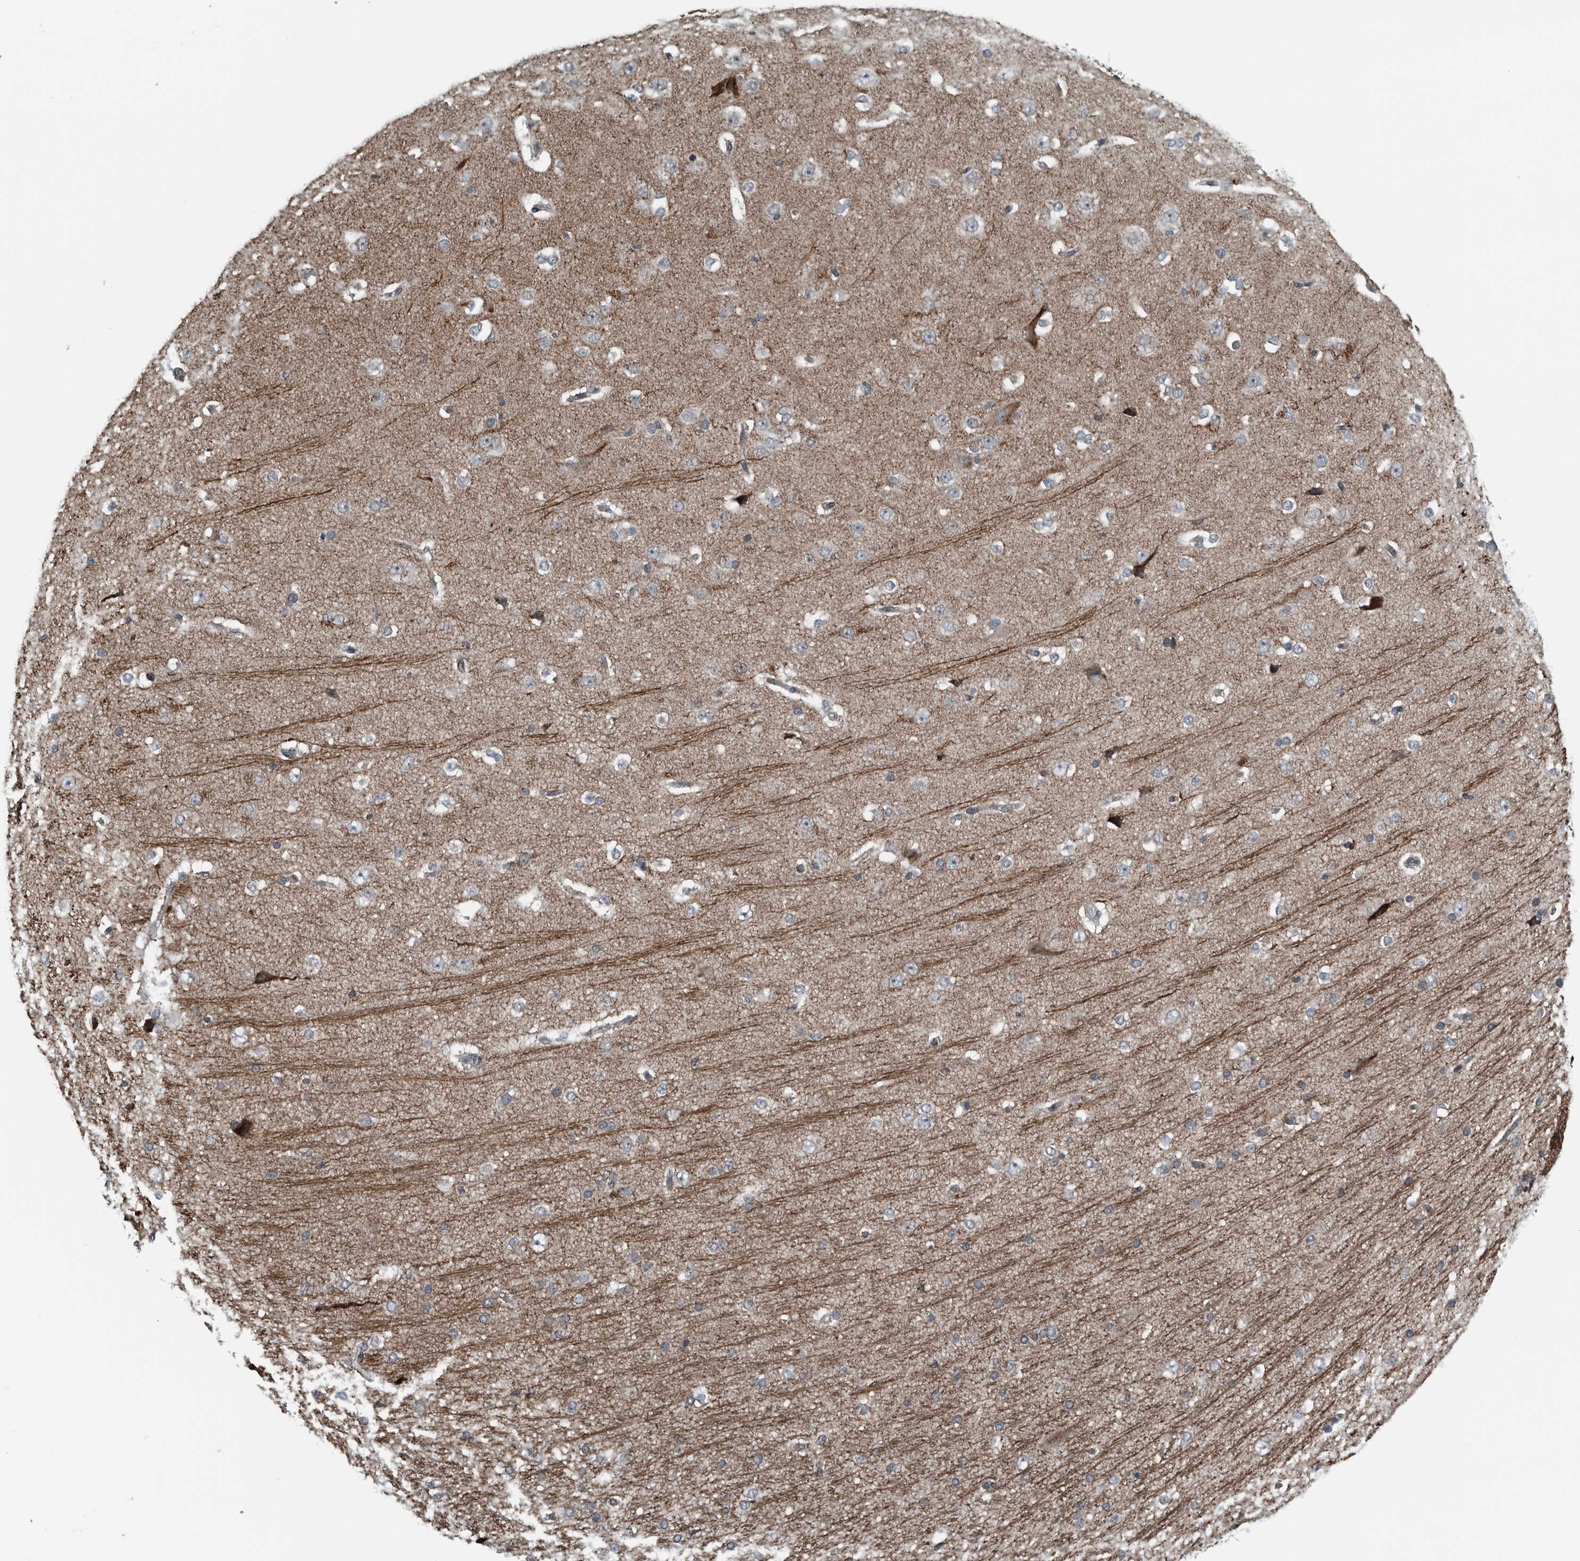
{"staining": {"intensity": "weak", "quantity": "25%-75%", "location": "cytoplasmic/membranous"}, "tissue": "cerebral cortex", "cell_type": "Endothelial cells", "image_type": "normal", "snomed": [{"axis": "morphology", "description": "Normal tissue, NOS"}, {"axis": "morphology", "description": "Developmental malformation"}, {"axis": "topography", "description": "Cerebral cortex"}], "caption": "High-magnification brightfield microscopy of normal cerebral cortex stained with DAB (3,3'-diaminobenzidine) (brown) and counterstained with hematoxylin (blue). endothelial cells exhibit weak cytoplasmic/membranous expression is seen in about25%-75% of cells. (Brightfield microscopy of DAB IHC at high magnification).", "gene": "GAK", "patient": {"sex": "female", "age": 30}}